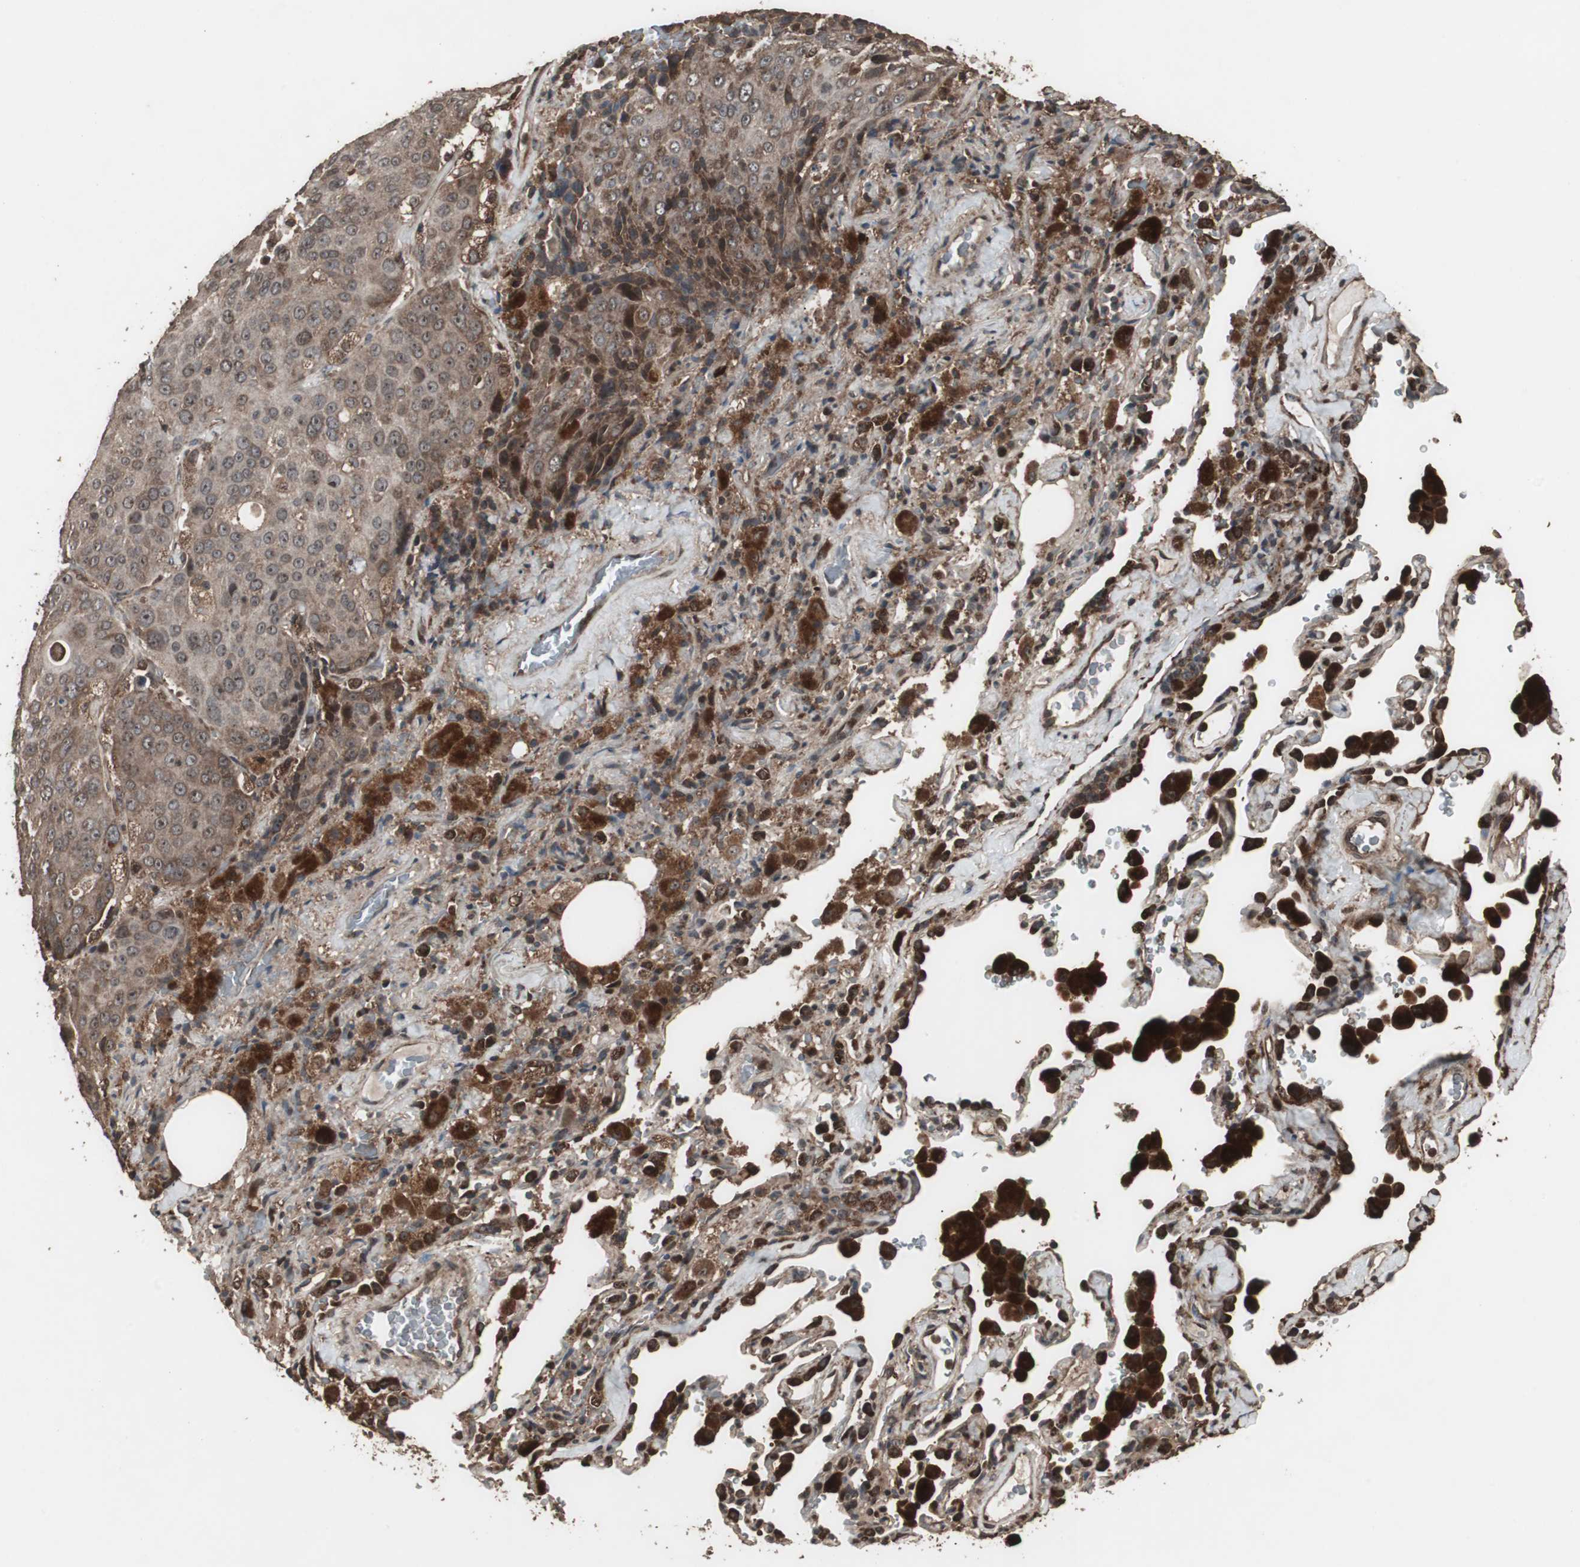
{"staining": {"intensity": "moderate", "quantity": ">75%", "location": "cytoplasmic/membranous"}, "tissue": "lung cancer", "cell_type": "Tumor cells", "image_type": "cancer", "snomed": [{"axis": "morphology", "description": "Squamous cell carcinoma, NOS"}, {"axis": "topography", "description": "Lung"}], "caption": "High-power microscopy captured an IHC histopathology image of lung cancer, revealing moderate cytoplasmic/membranous staining in approximately >75% of tumor cells.", "gene": "LAMTOR5", "patient": {"sex": "male", "age": 54}}